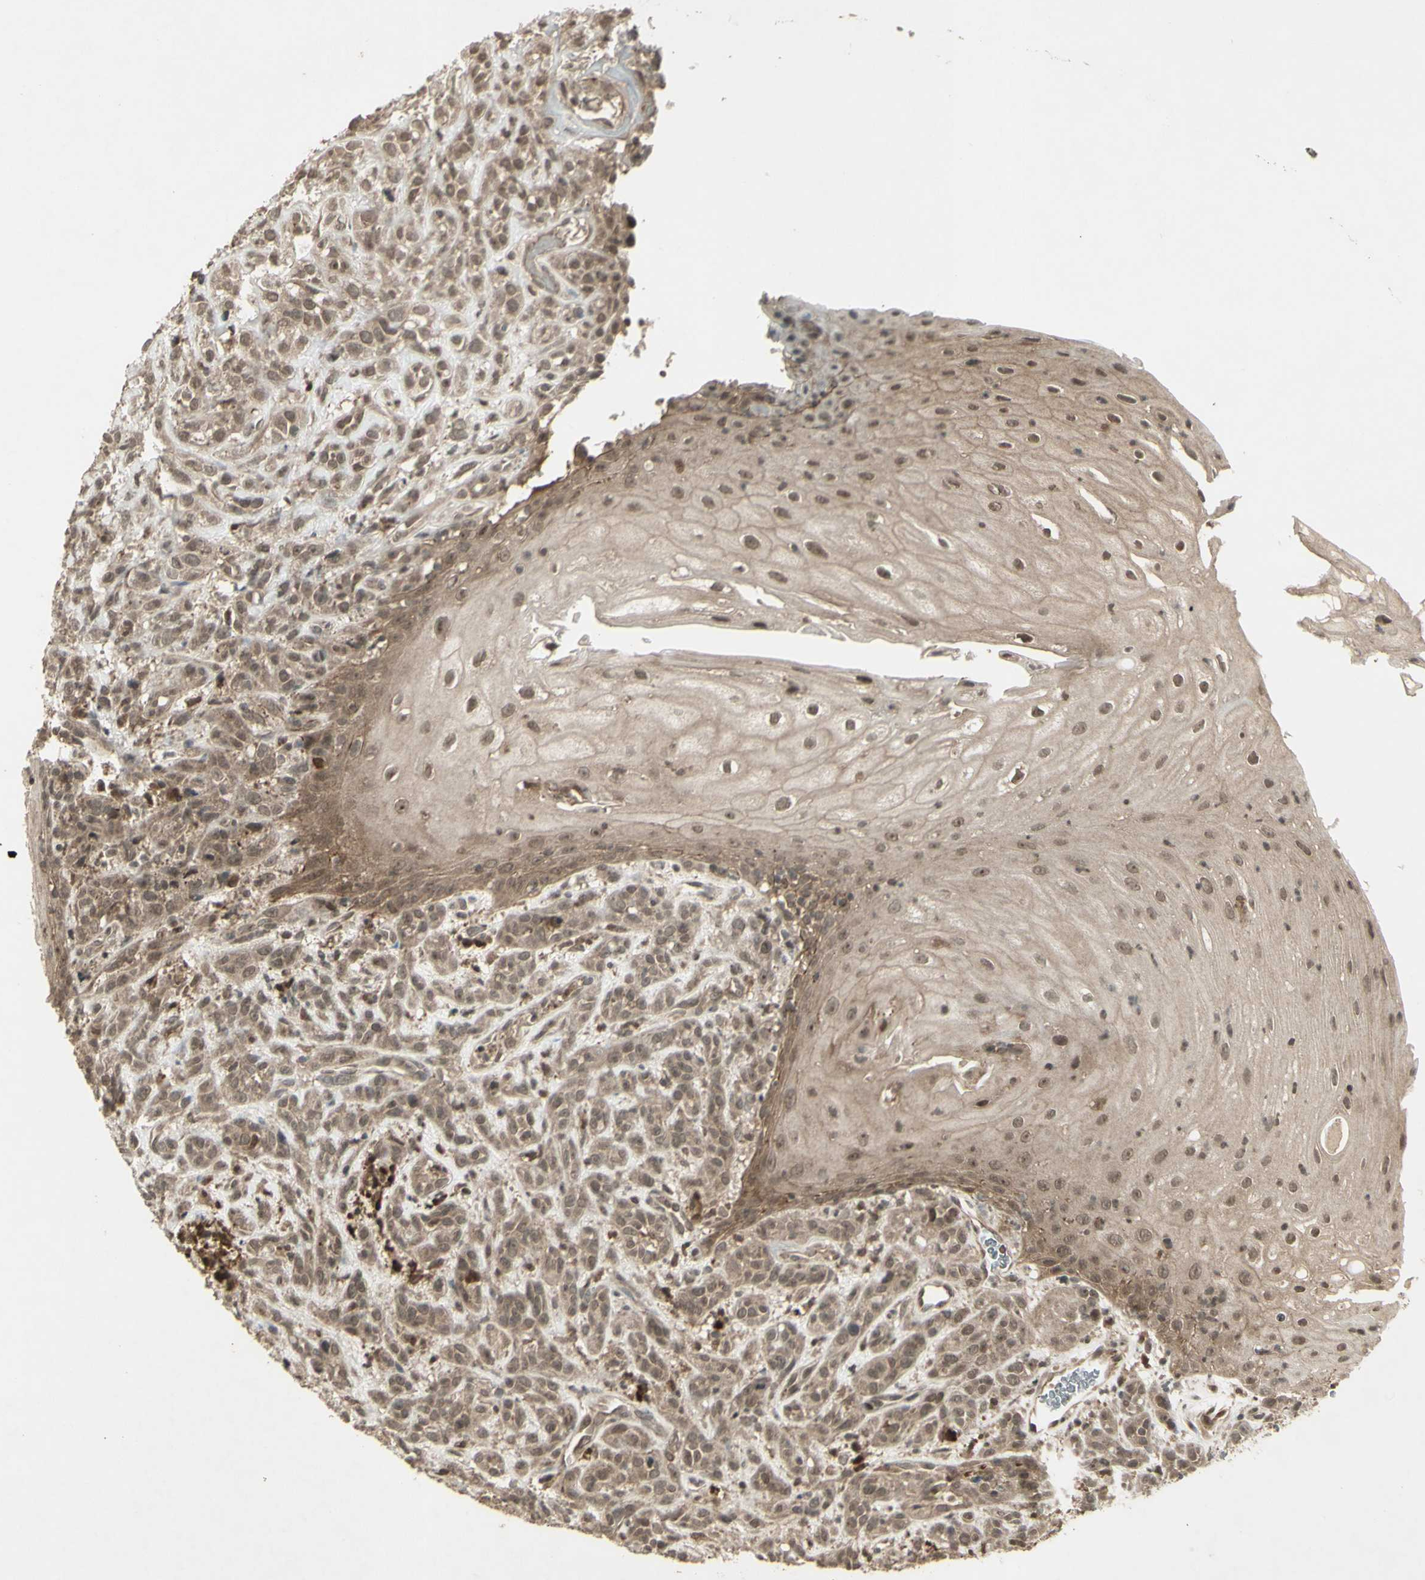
{"staining": {"intensity": "moderate", "quantity": ">75%", "location": "cytoplasmic/membranous,nuclear"}, "tissue": "head and neck cancer", "cell_type": "Tumor cells", "image_type": "cancer", "snomed": [{"axis": "morphology", "description": "Normal tissue, NOS"}, {"axis": "morphology", "description": "Squamous cell carcinoma, NOS"}, {"axis": "topography", "description": "Cartilage tissue"}, {"axis": "topography", "description": "Head-Neck"}], "caption": "This is an image of IHC staining of head and neck cancer (squamous cell carcinoma), which shows moderate staining in the cytoplasmic/membranous and nuclear of tumor cells.", "gene": "BLNK", "patient": {"sex": "male", "age": 62}}